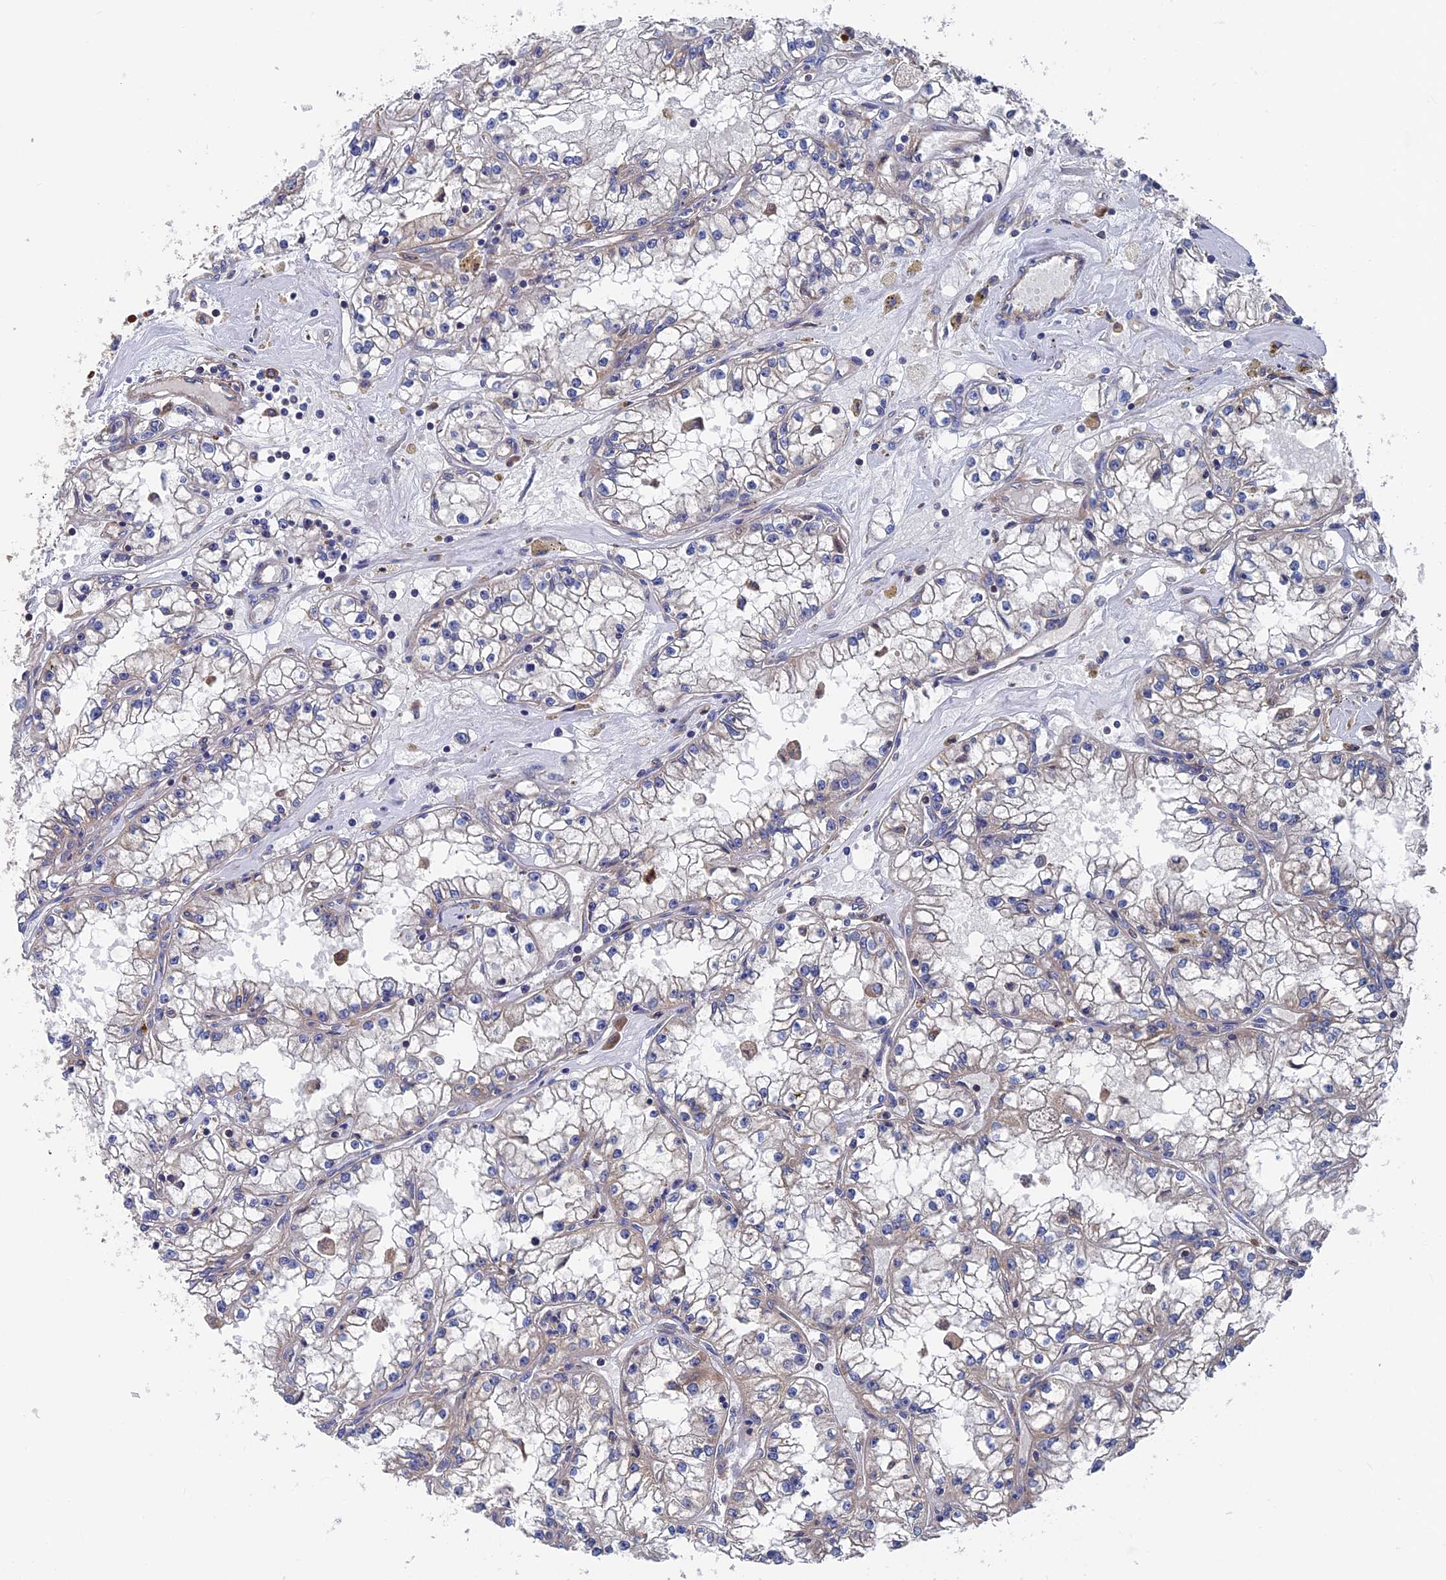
{"staining": {"intensity": "negative", "quantity": "none", "location": "none"}, "tissue": "renal cancer", "cell_type": "Tumor cells", "image_type": "cancer", "snomed": [{"axis": "morphology", "description": "Adenocarcinoma, NOS"}, {"axis": "topography", "description": "Kidney"}], "caption": "Tumor cells are negative for protein expression in human renal cancer (adenocarcinoma).", "gene": "DNAJC3", "patient": {"sex": "male", "age": 56}}